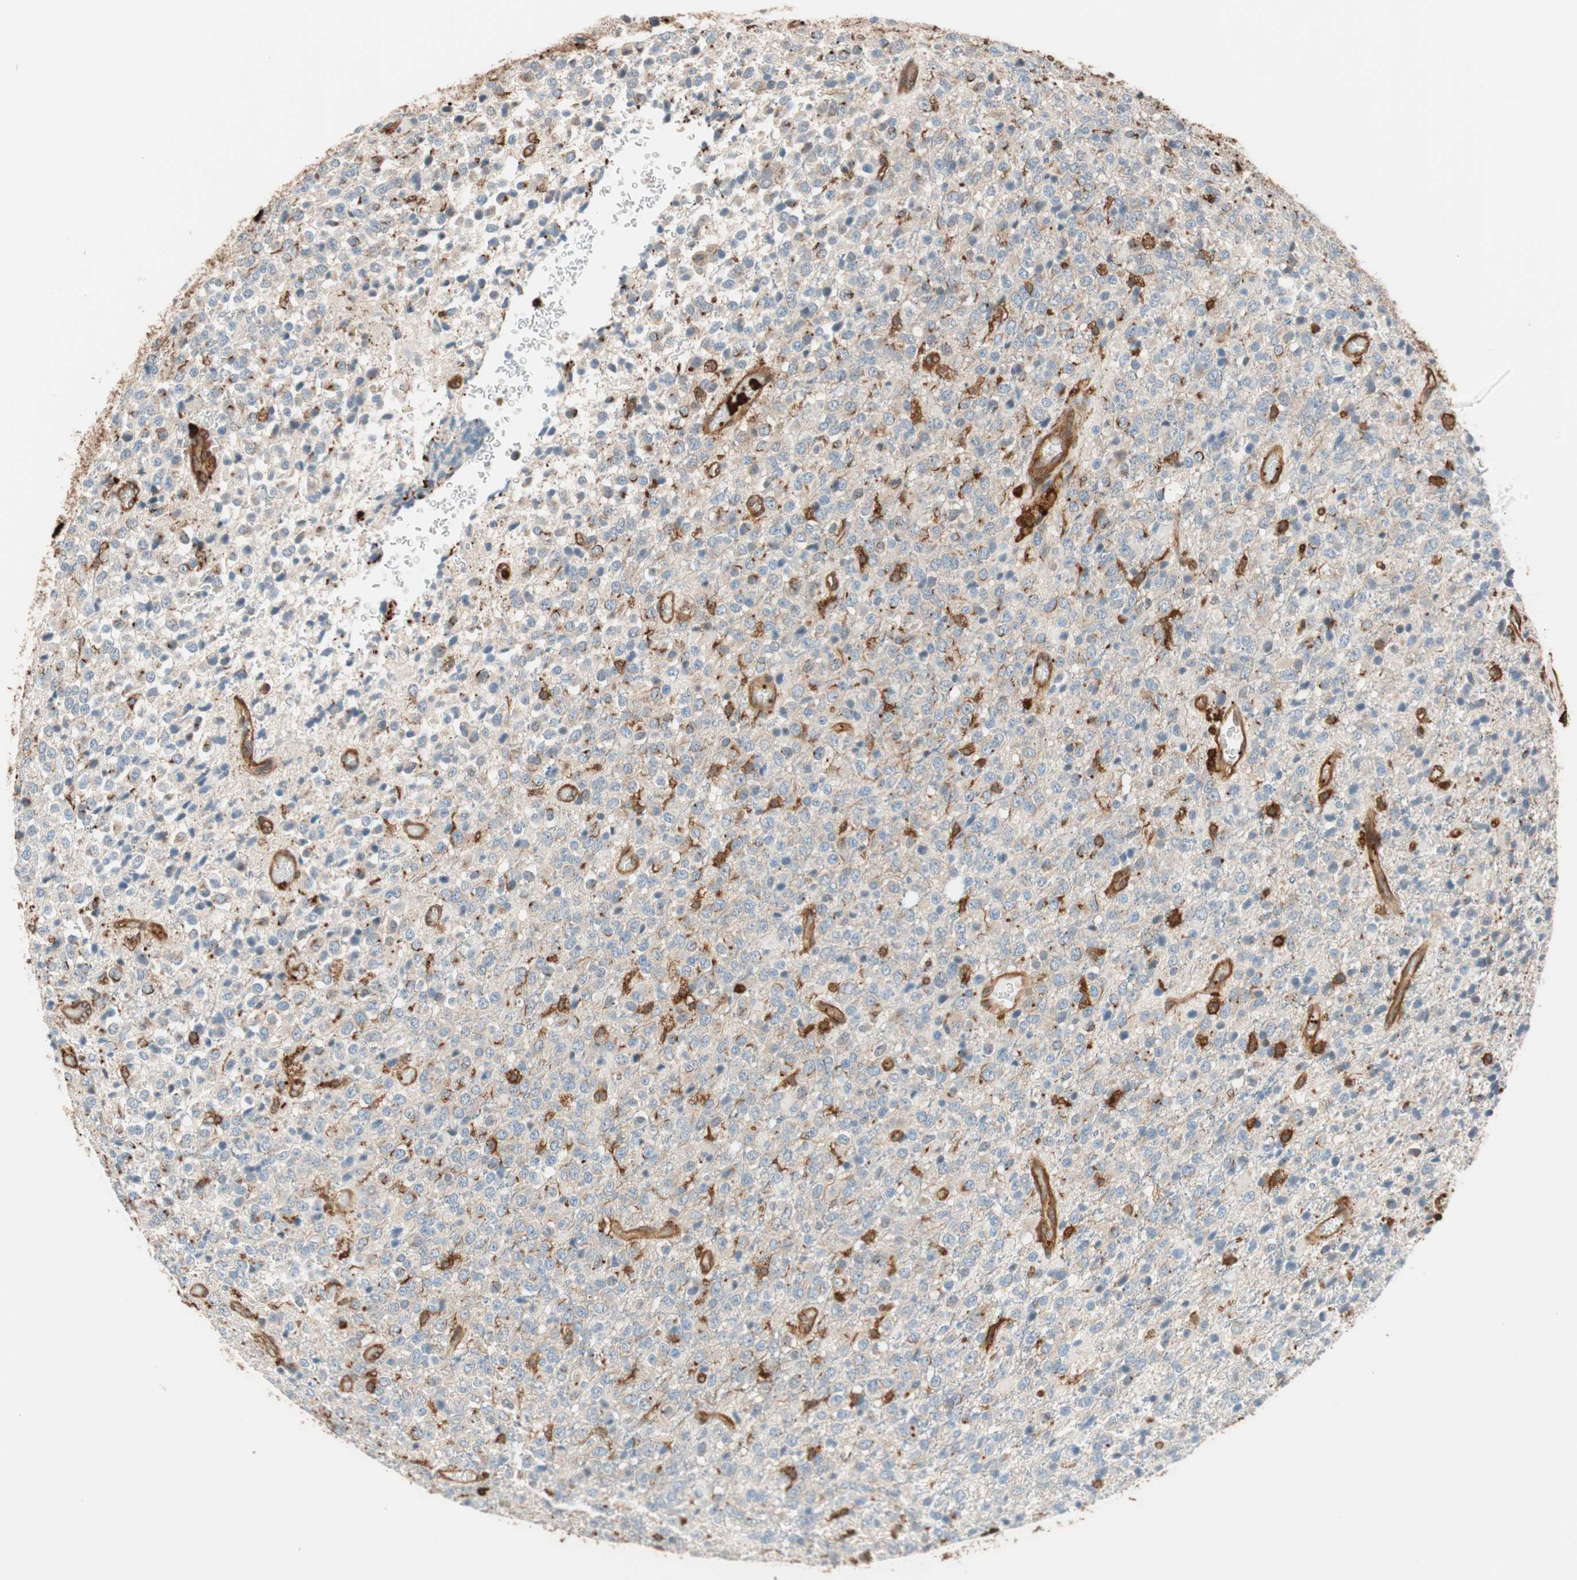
{"staining": {"intensity": "weak", "quantity": ">75%", "location": "cytoplasmic/membranous"}, "tissue": "glioma", "cell_type": "Tumor cells", "image_type": "cancer", "snomed": [{"axis": "morphology", "description": "Glioma, malignant, High grade"}, {"axis": "topography", "description": "pancreas cauda"}], "caption": "Glioma was stained to show a protein in brown. There is low levels of weak cytoplasmic/membranous positivity in about >75% of tumor cells. (Brightfield microscopy of DAB IHC at high magnification).", "gene": "VASP", "patient": {"sex": "male", "age": 60}}